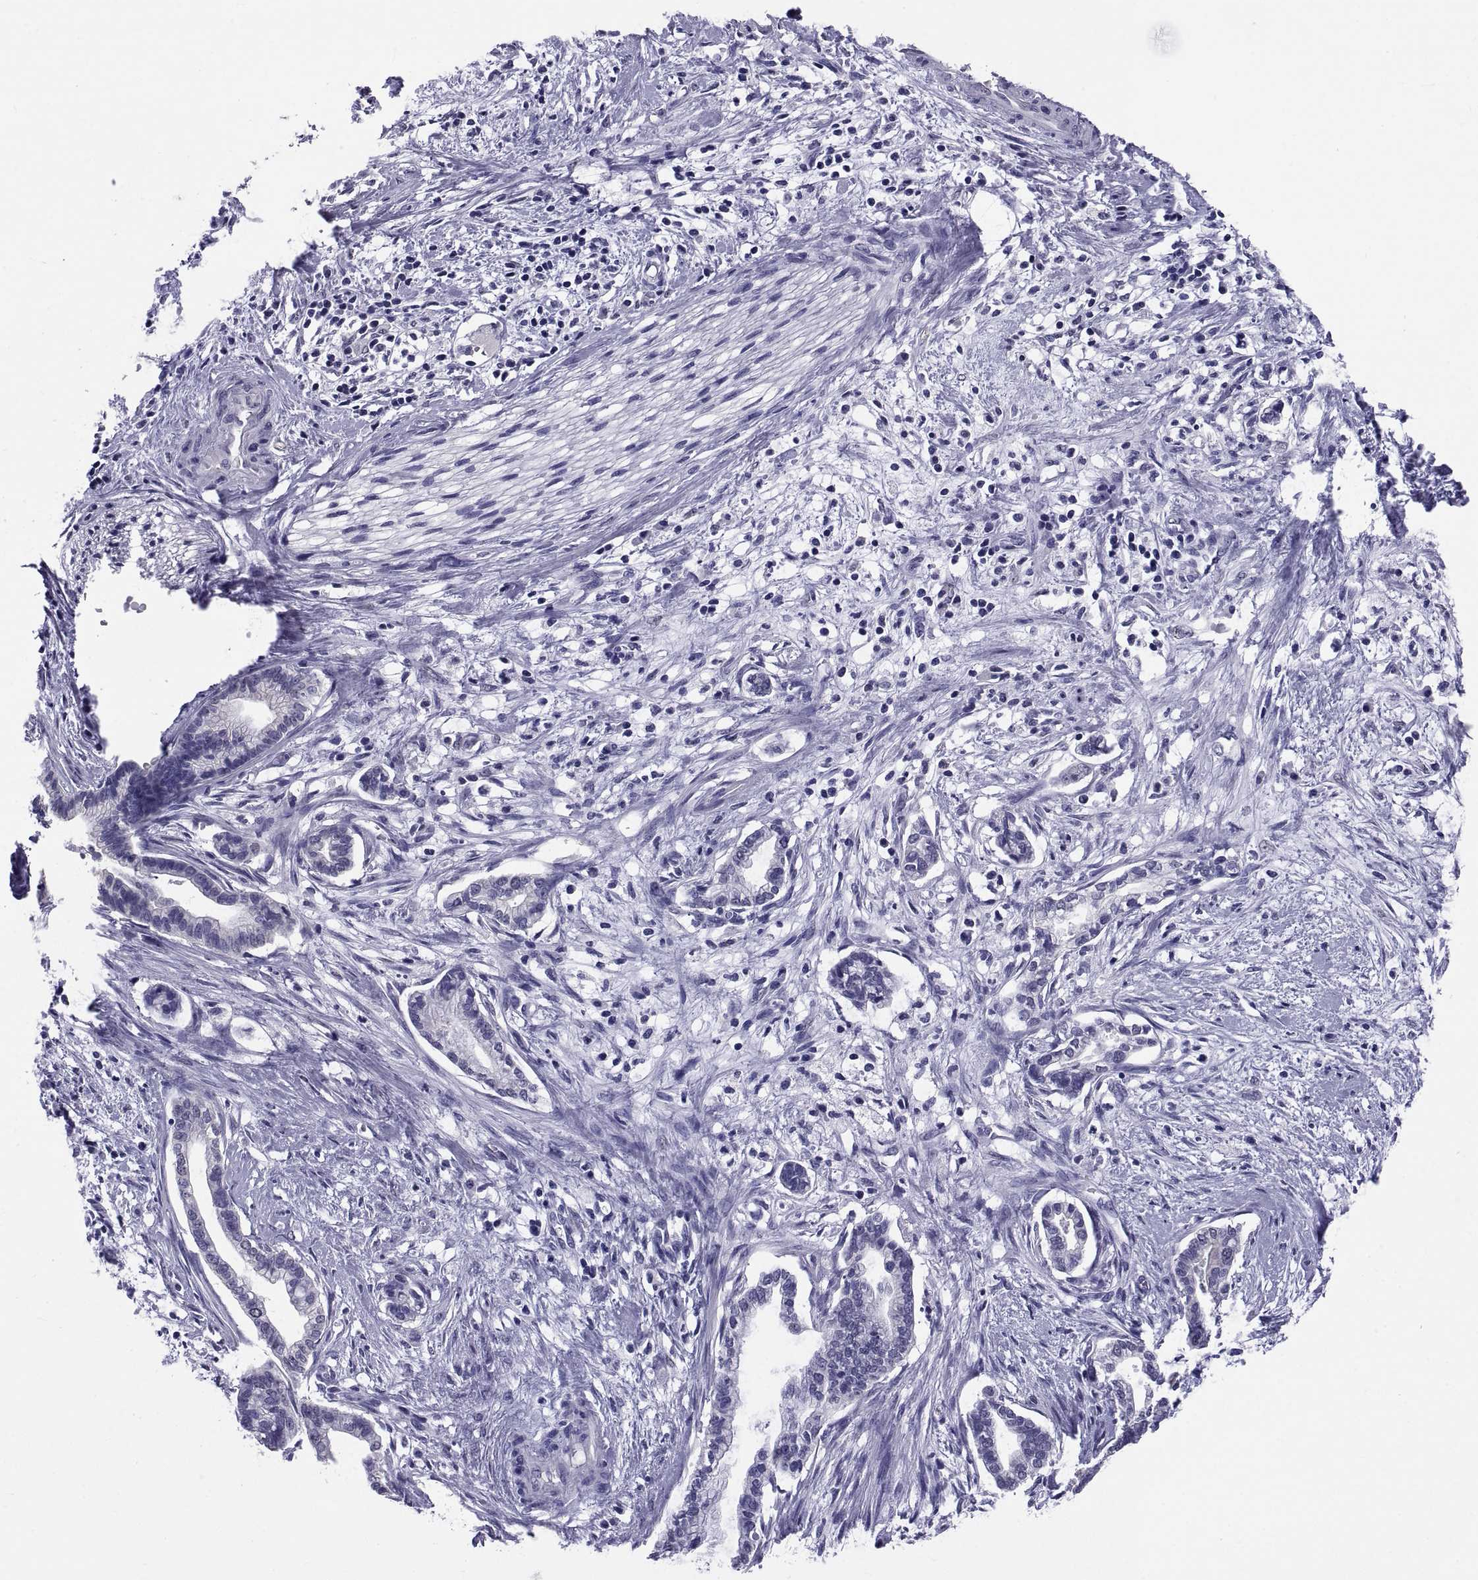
{"staining": {"intensity": "negative", "quantity": "none", "location": "none"}, "tissue": "cervical cancer", "cell_type": "Tumor cells", "image_type": "cancer", "snomed": [{"axis": "morphology", "description": "Adenocarcinoma, NOS"}, {"axis": "topography", "description": "Cervix"}], "caption": "High power microscopy photomicrograph of an immunohistochemistry photomicrograph of cervical cancer (adenocarcinoma), revealing no significant positivity in tumor cells.", "gene": "TGFBR3L", "patient": {"sex": "female", "age": 62}}